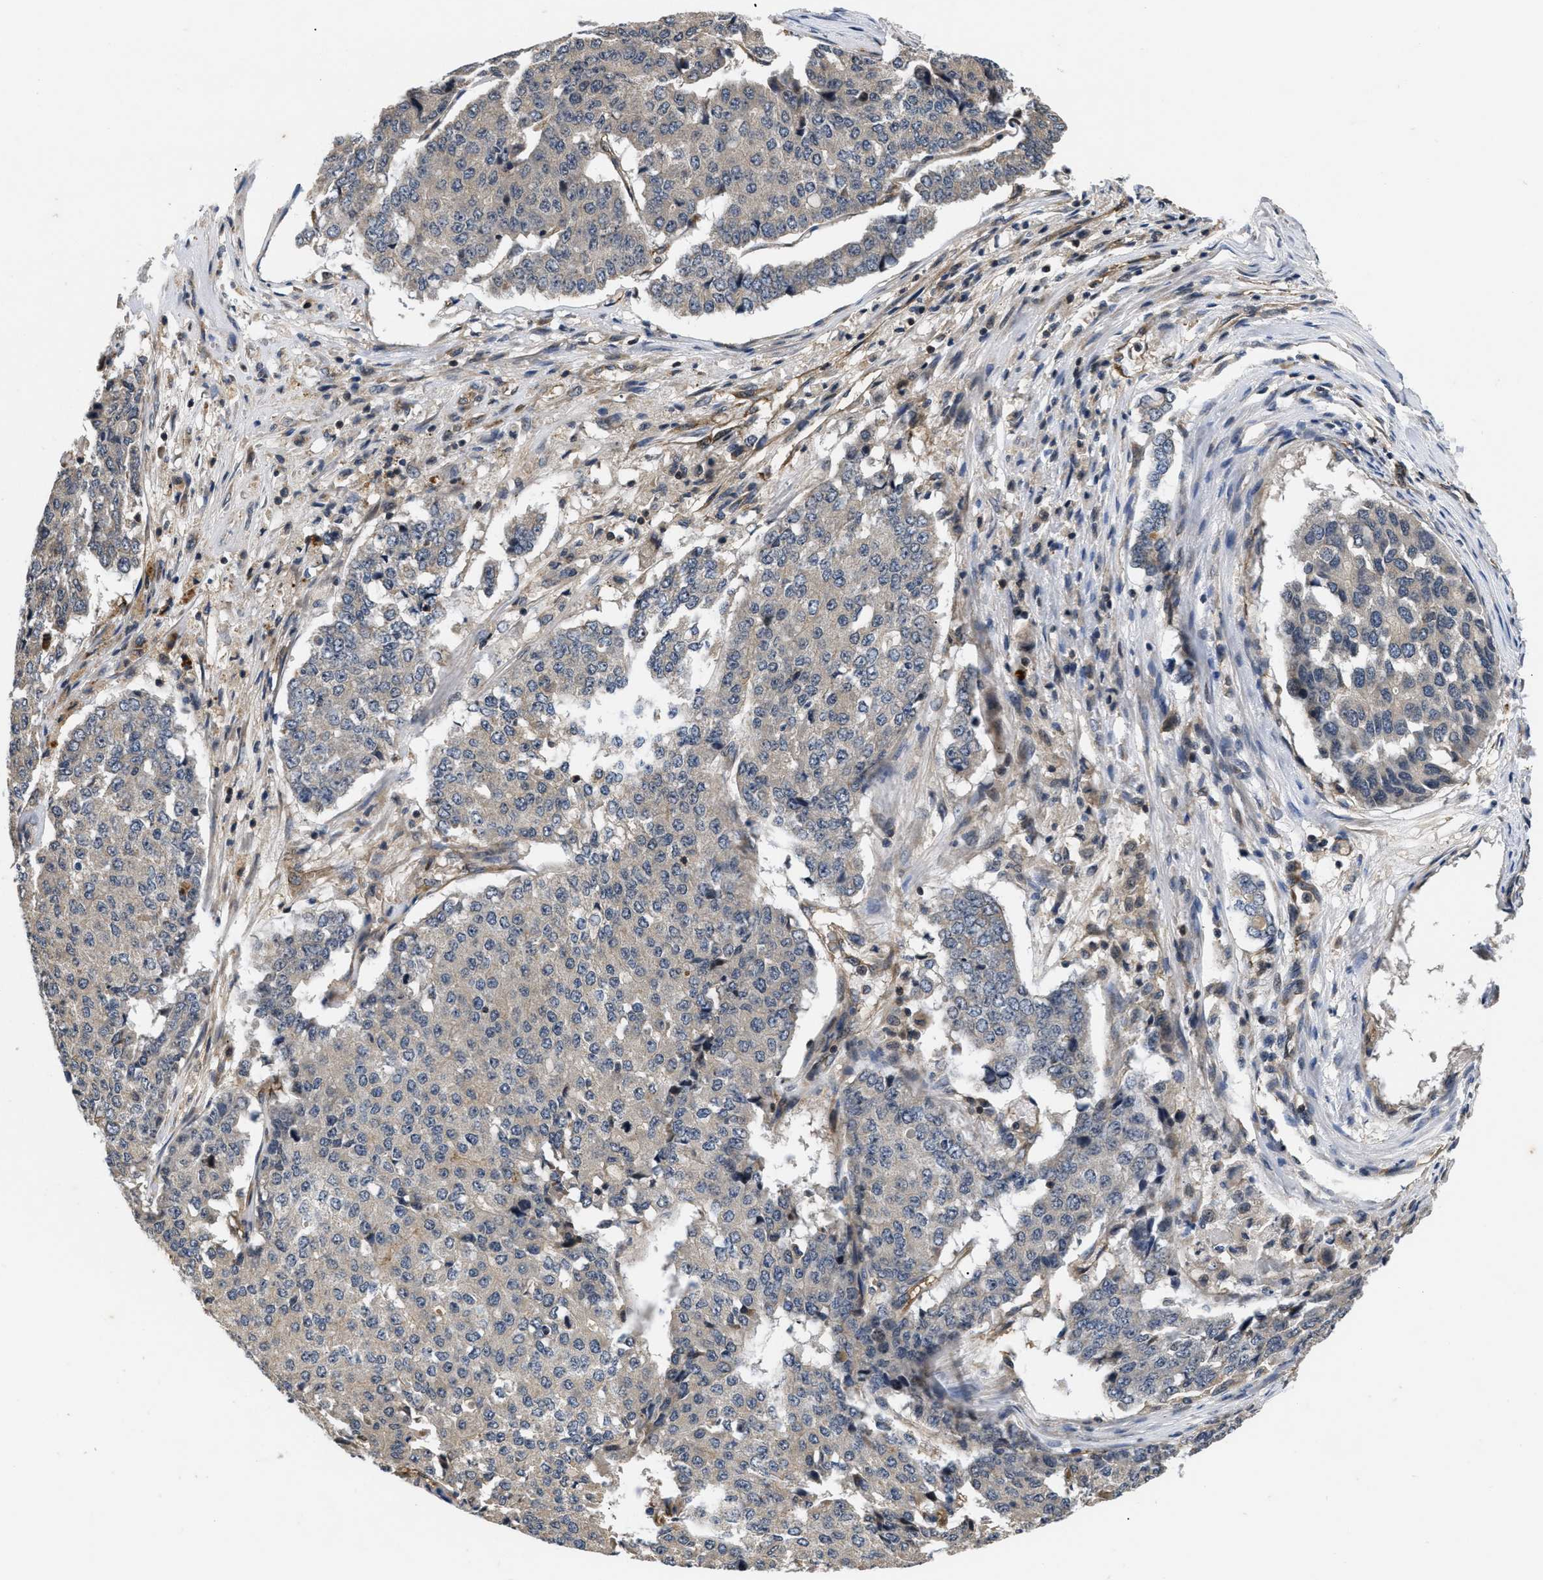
{"staining": {"intensity": "weak", "quantity": "<25%", "location": "cytoplasmic/membranous"}, "tissue": "pancreatic cancer", "cell_type": "Tumor cells", "image_type": "cancer", "snomed": [{"axis": "morphology", "description": "Adenocarcinoma, NOS"}, {"axis": "topography", "description": "Pancreas"}], "caption": "Tumor cells show no significant protein positivity in pancreatic adenocarcinoma.", "gene": "HMGCR", "patient": {"sex": "male", "age": 50}}